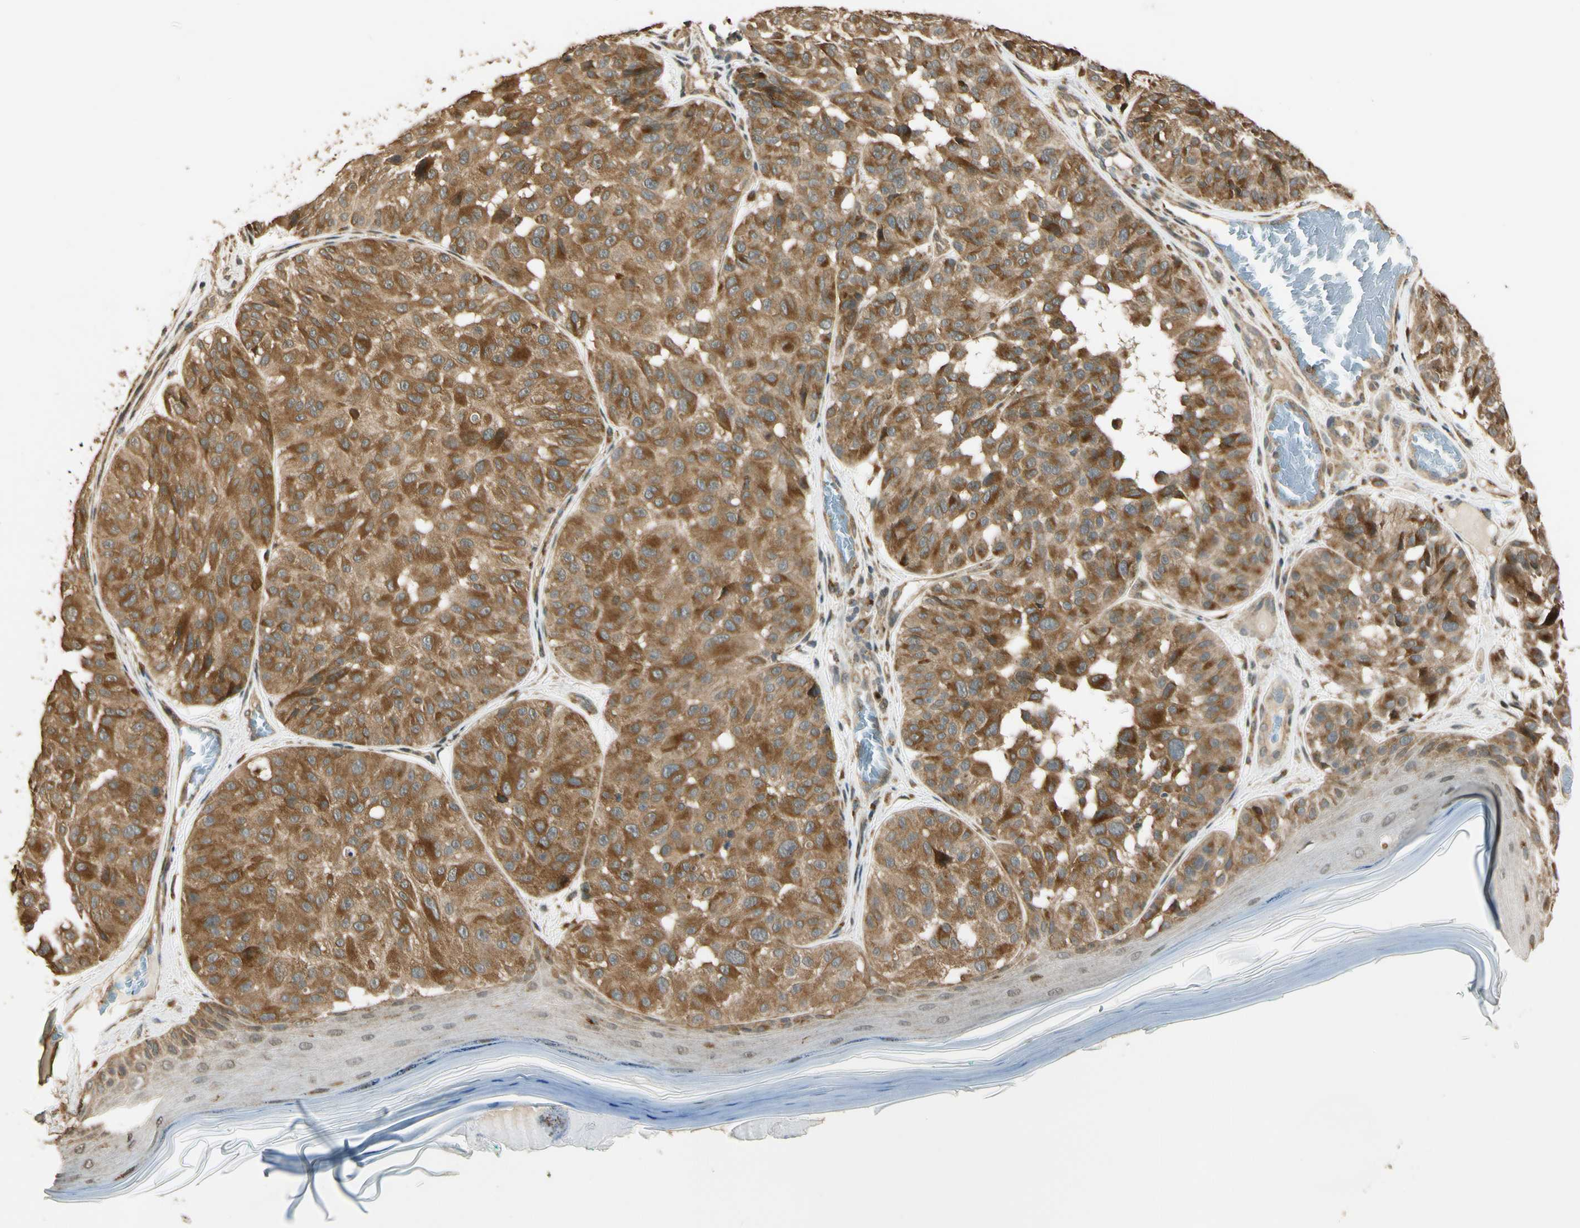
{"staining": {"intensity": "moderate", "quantity": ">75%", "location": "cytoplasmic/membranous"}, "tissue": "melanoma", "cell_type": "Tumor cells", "image_type": "cancer", "snomed": [{"axis": "morphology", "description": "Malignant melanoma, NOS"}, {"axis": "topography", "description": "Skin"}], "caption": "Human malignant melanoma stained with a protein marker reveals moderate staining in tumor cells.", "gene": "LAMTOR1", "patient": {"sex": "female", "age": 46}}